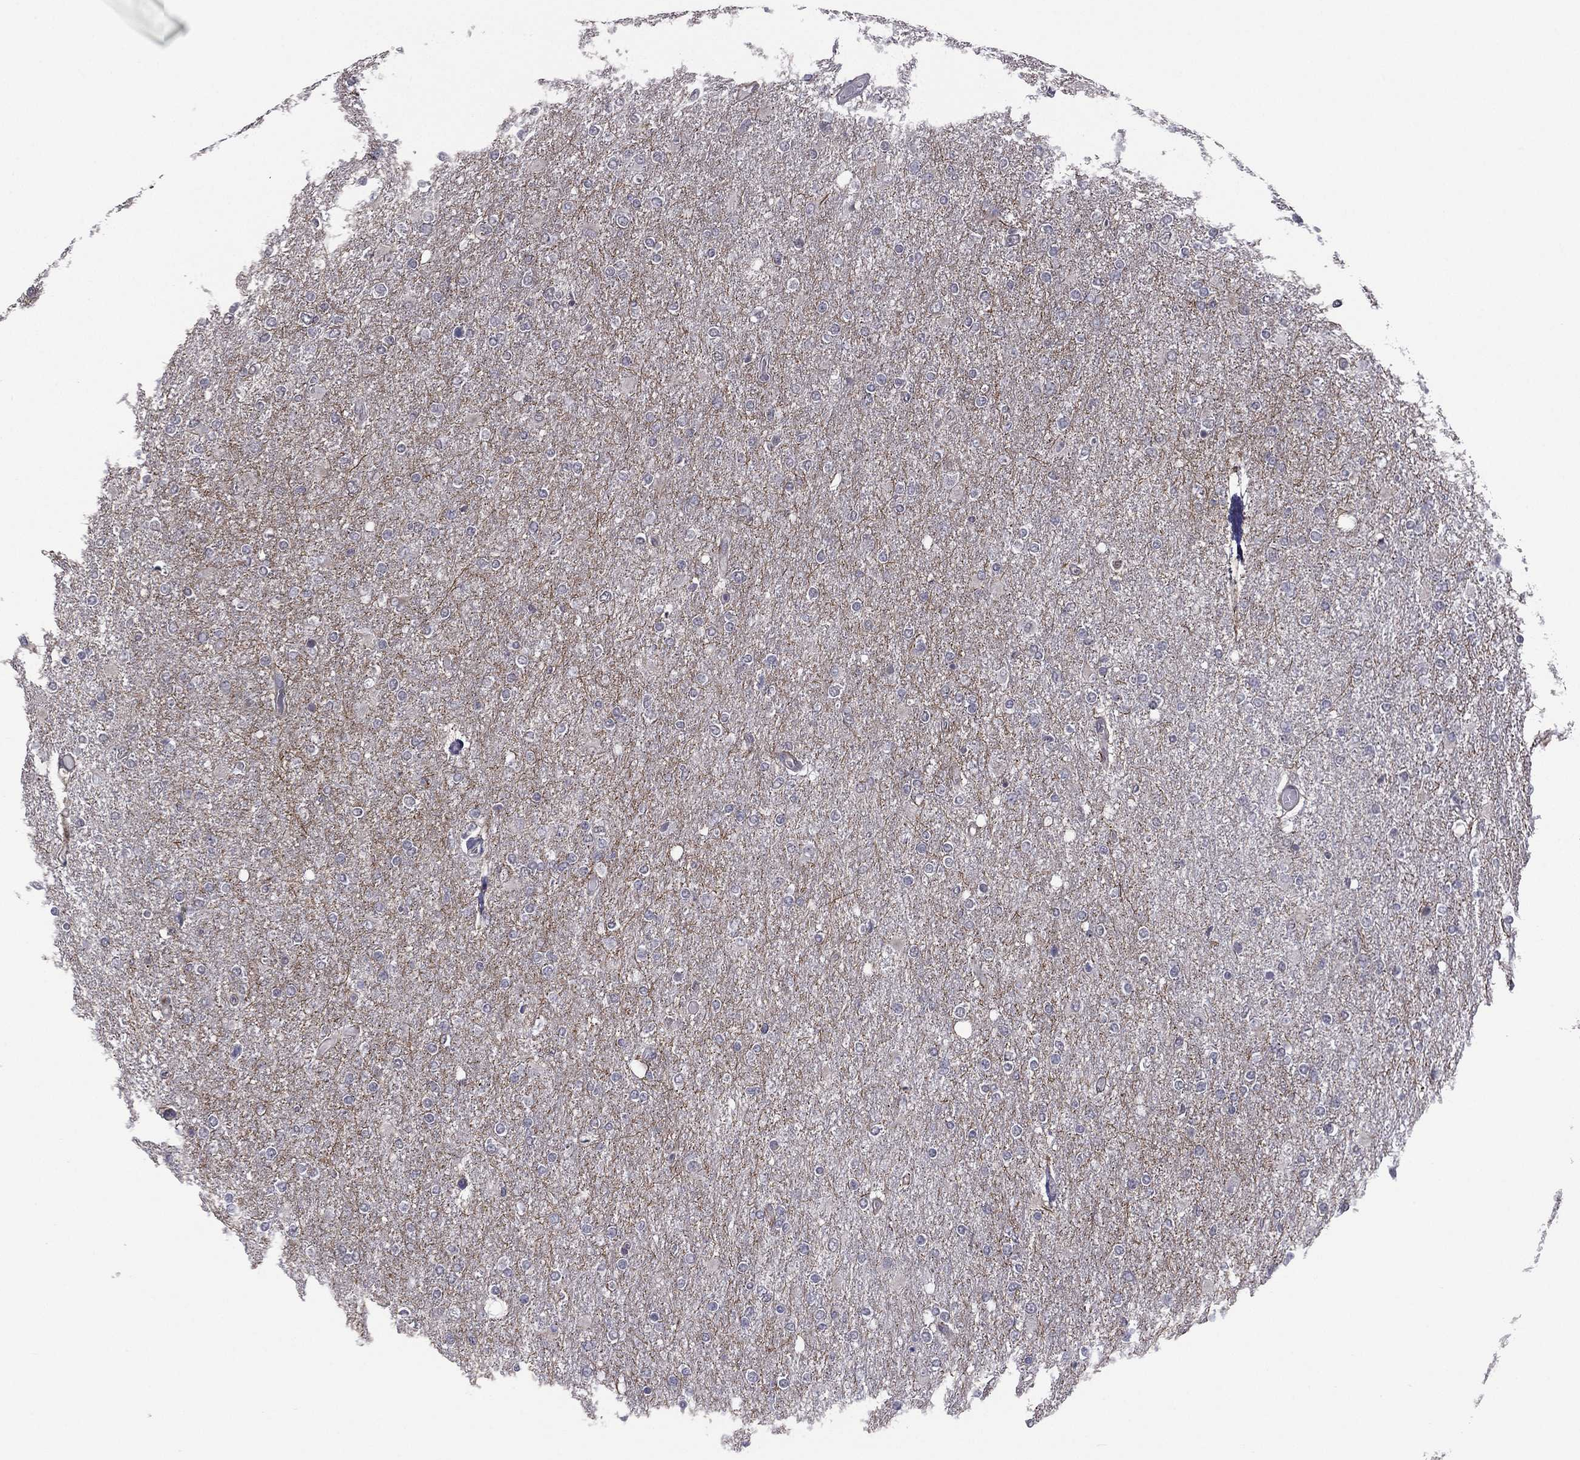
{"staining": {"intensity": "negative", "quantity": "none", "location": "none"}, "tissue": "glioma", "cell_type": "Tumor cells", "image_type": "cancer", "snomed": [{"axis": "morphology", "description": "Glioma, malignant, High grade"}, {"axis": "topography", "description": "Cerebral cortex"}], "caption": "Immunohistochemistry (IHC) of human glioma displays no positivity in tumor cells.", "gene": "ACTRT2", "patient": {"sex": "male", "age": 70}}